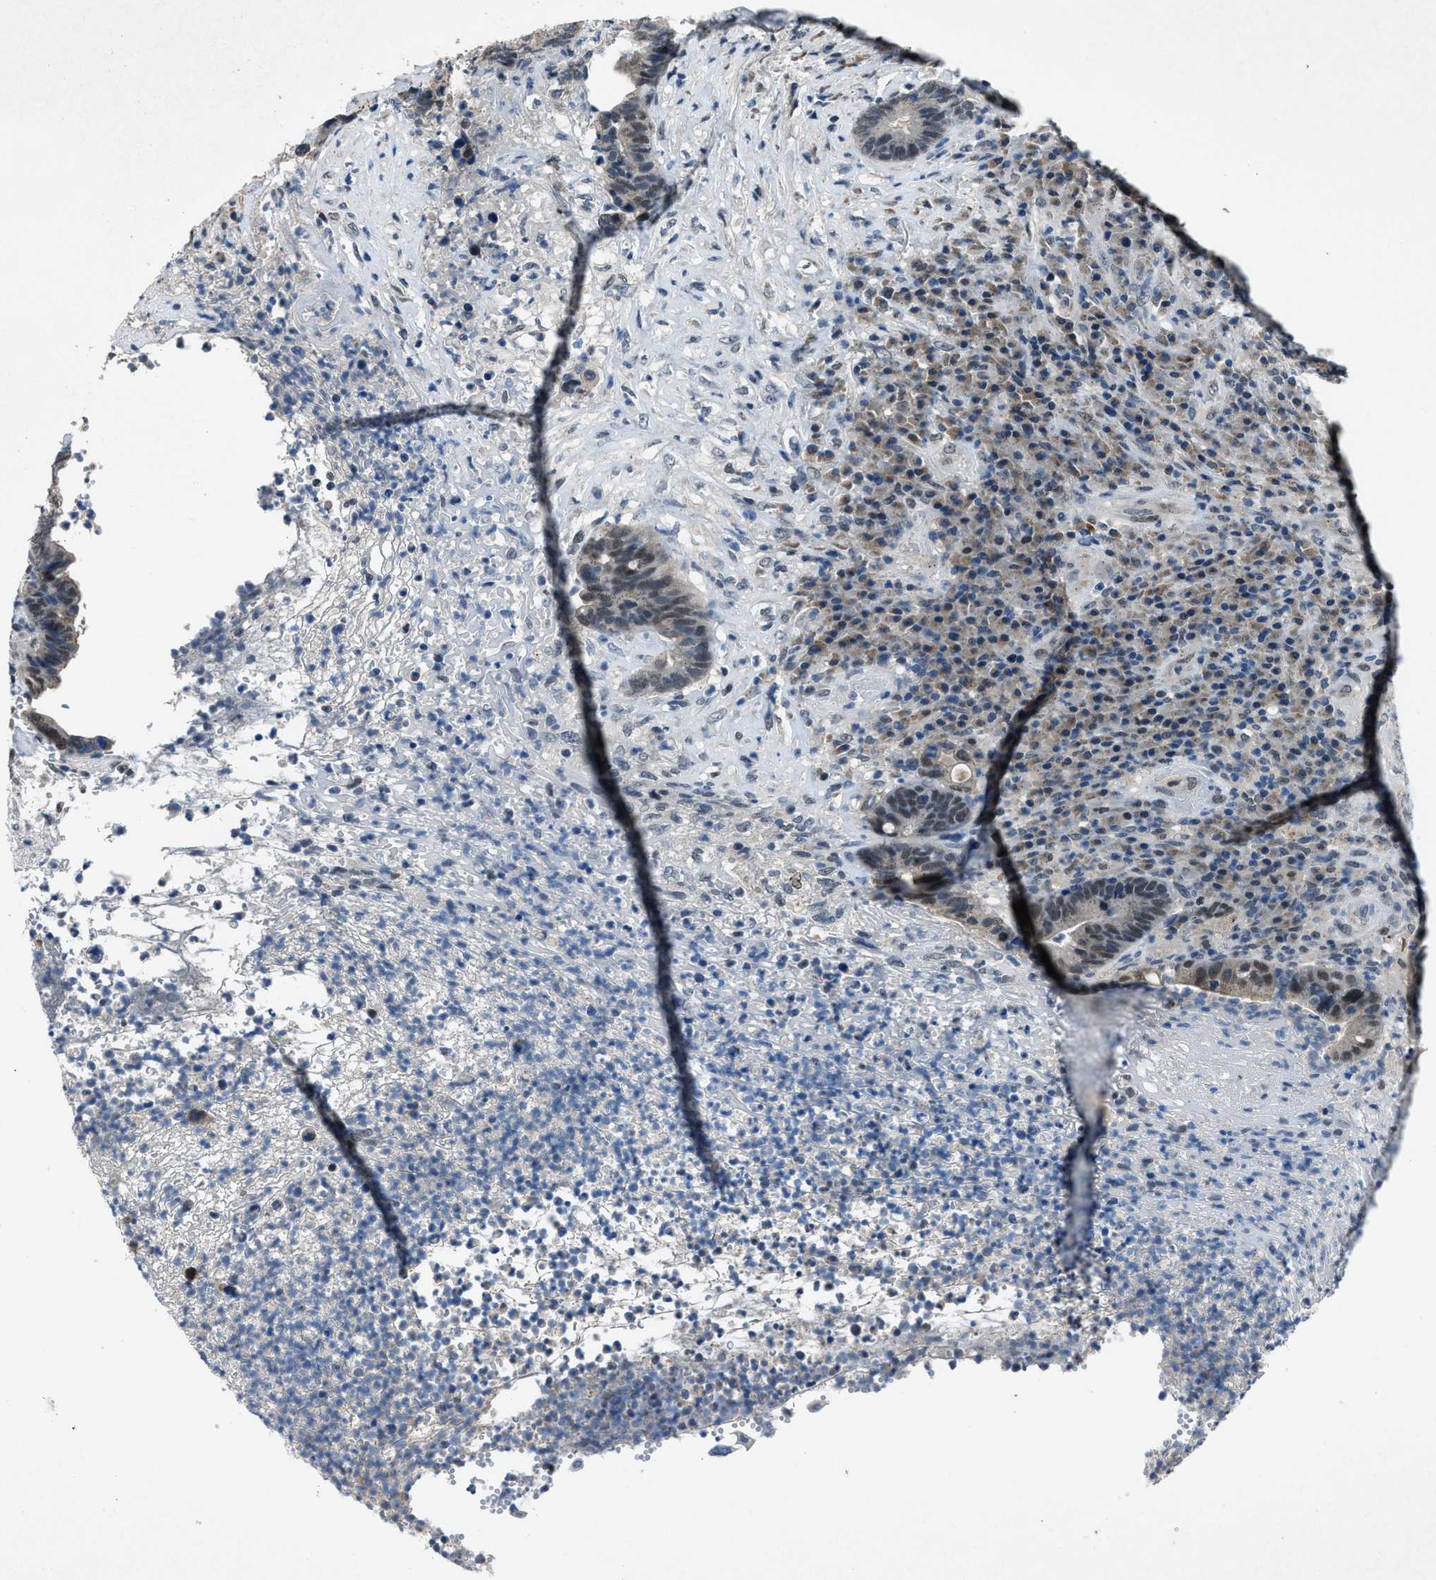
{"staining": {"intensity": "moderate", "quantity": "25%-75%", "location": "nuclear"}, "tissue": "colorectal cancer", "cell_type": "Tumor cells", "image_type": "cancer", "snomed": [{"axis": "morphology", "description": "Adenocarcinoma, NOS"}, {"axis": "topography", "description": "Rectum"}], "caption": "High-magnification brightfield microscopy of colorectal cancer (adenocarcinoma) stained with DAB (brown) and counterstained with hematoxylin (blue). tumor cells exhibit moderate nuclear expression is seen in about25%-75% of cells. The protein is shown in brown color, while the nuclei are stained blue.", "gene": "DUSP19", "patient": {"sex": "female", "age": 89}}